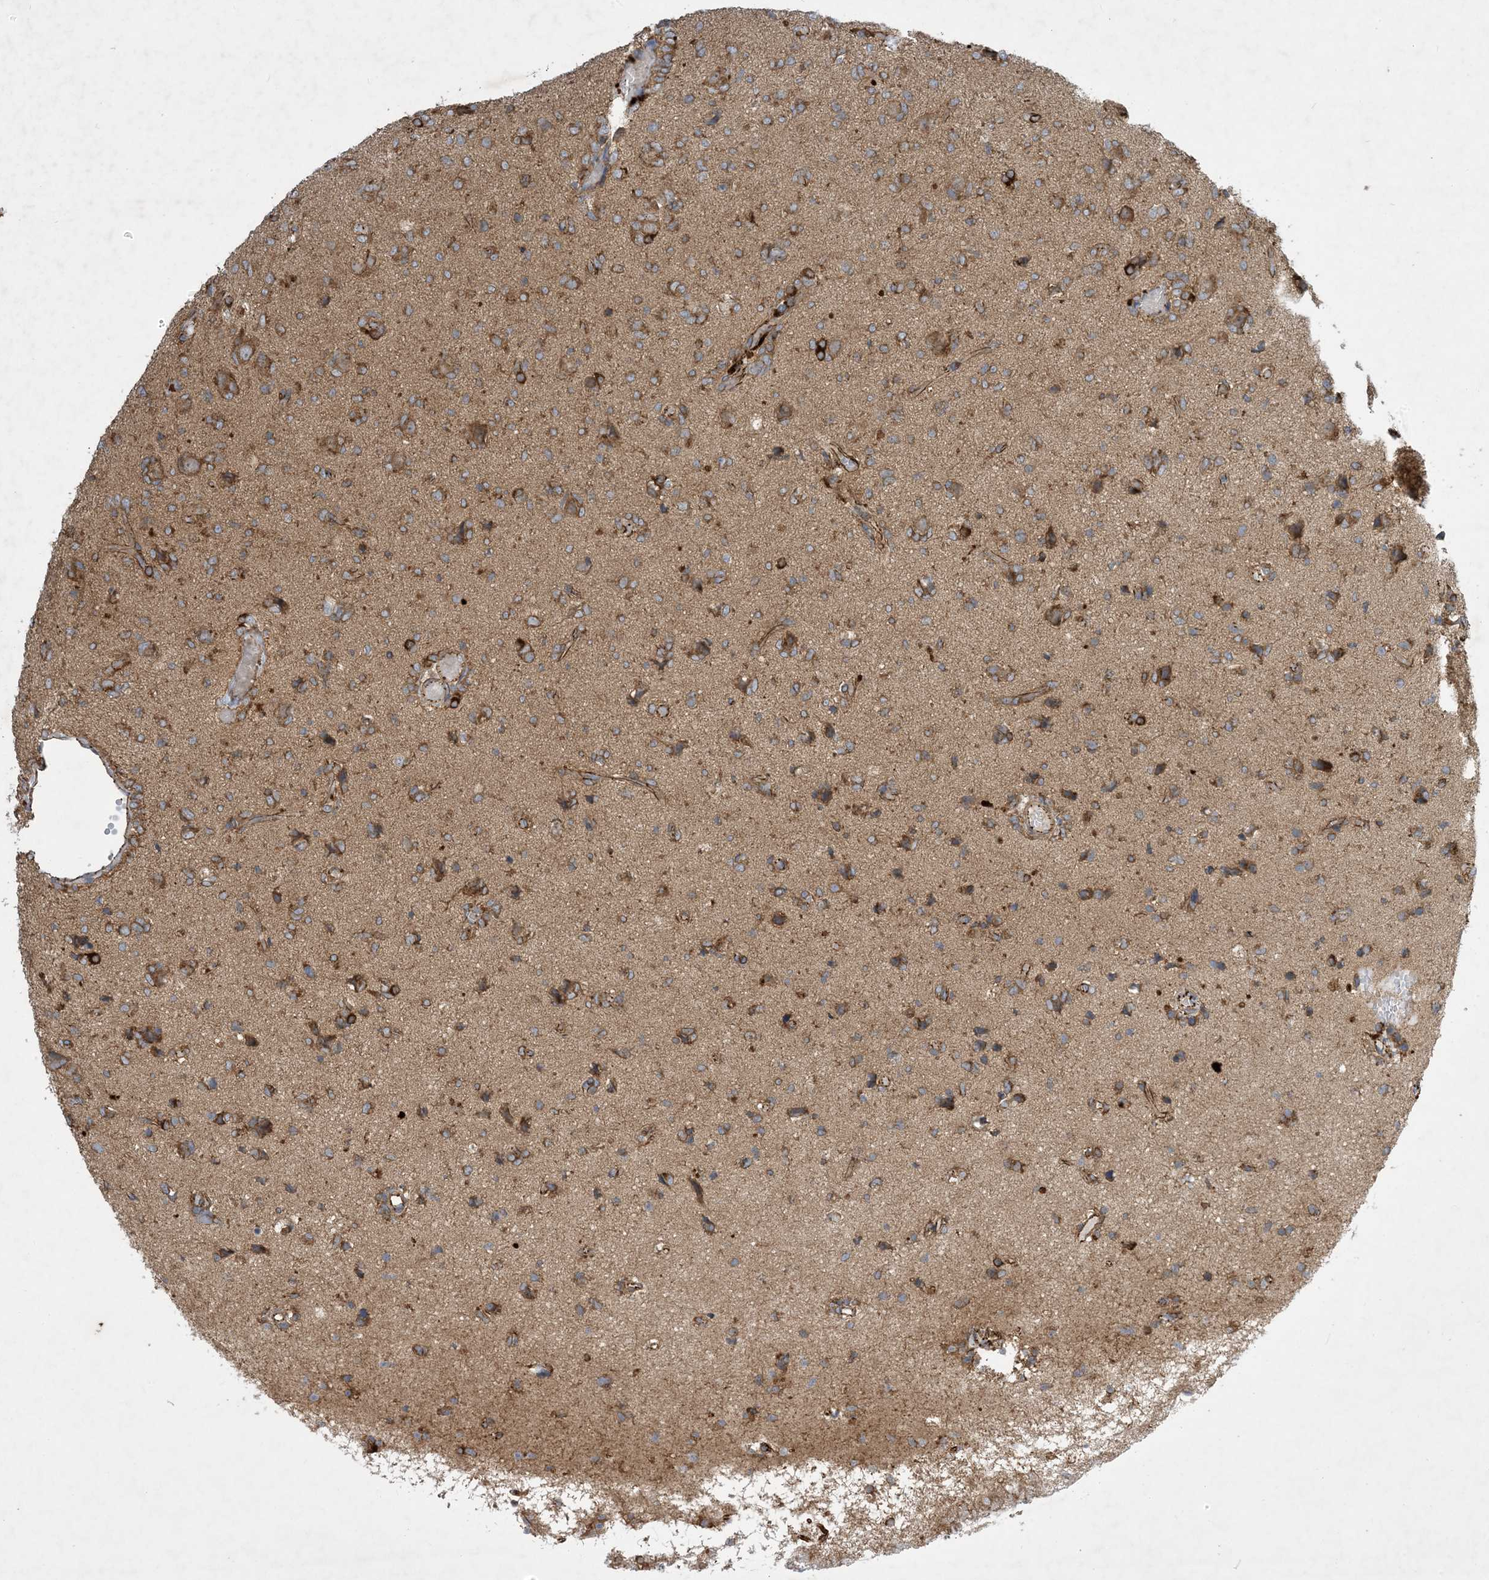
{"staining": {"intensity": "moderate", "quantity": ">75%", "location": "cytoplasmic/membranous"}, "tissue": "glioma", "cell_type": "Tumor cells", "image_type": "cancer", "snomed": [{"axis": "morphology", "description": "Glioma, malignant, High grade"}, {"axis": "topography", "description": "Brain"}], "caption": "Malignant high-grade glioma stained with a brown dye reveals moderate cytoplasmic/membranous positive positivity in approximately >75% of tumor cells.", "gene": "OTOP1", "patient": {"sex": "female", "age": 59}}